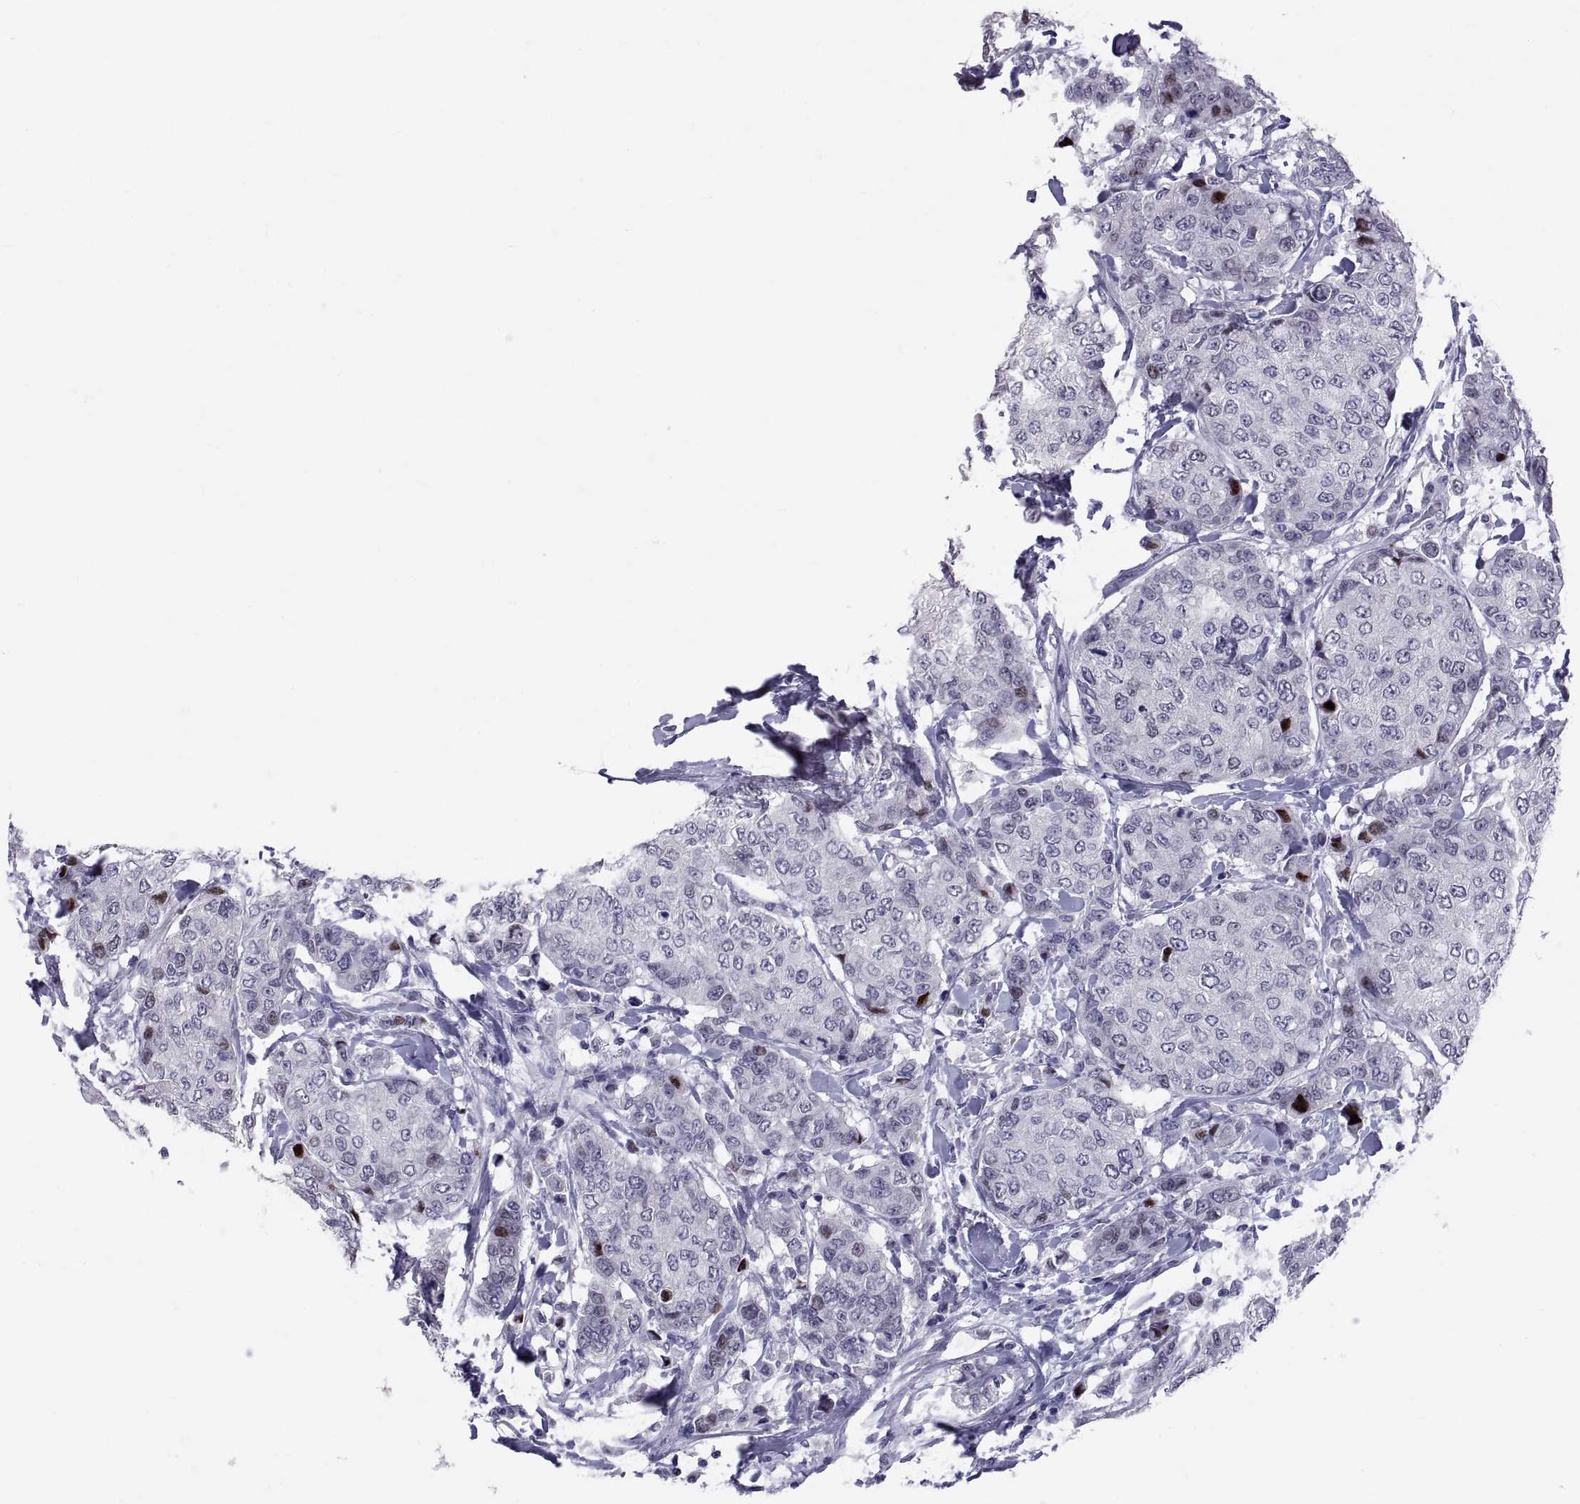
{"staining": {"intensity": "negative", "quantity": "none", "location": "none"}, "tissue": "breast cancer", "cell_type": "Tumor cells", "image_type": "cancer", "snomed": [{"axis": "morphology", "description": "Duct carcinoma"}, {"axis": "topography", "description": "Breast"}], "caption": "Tumor cells are negative for brown protein staining in breast cancer.", "gene": "PTN", "patient": {"sex": "female", "age": 27}}